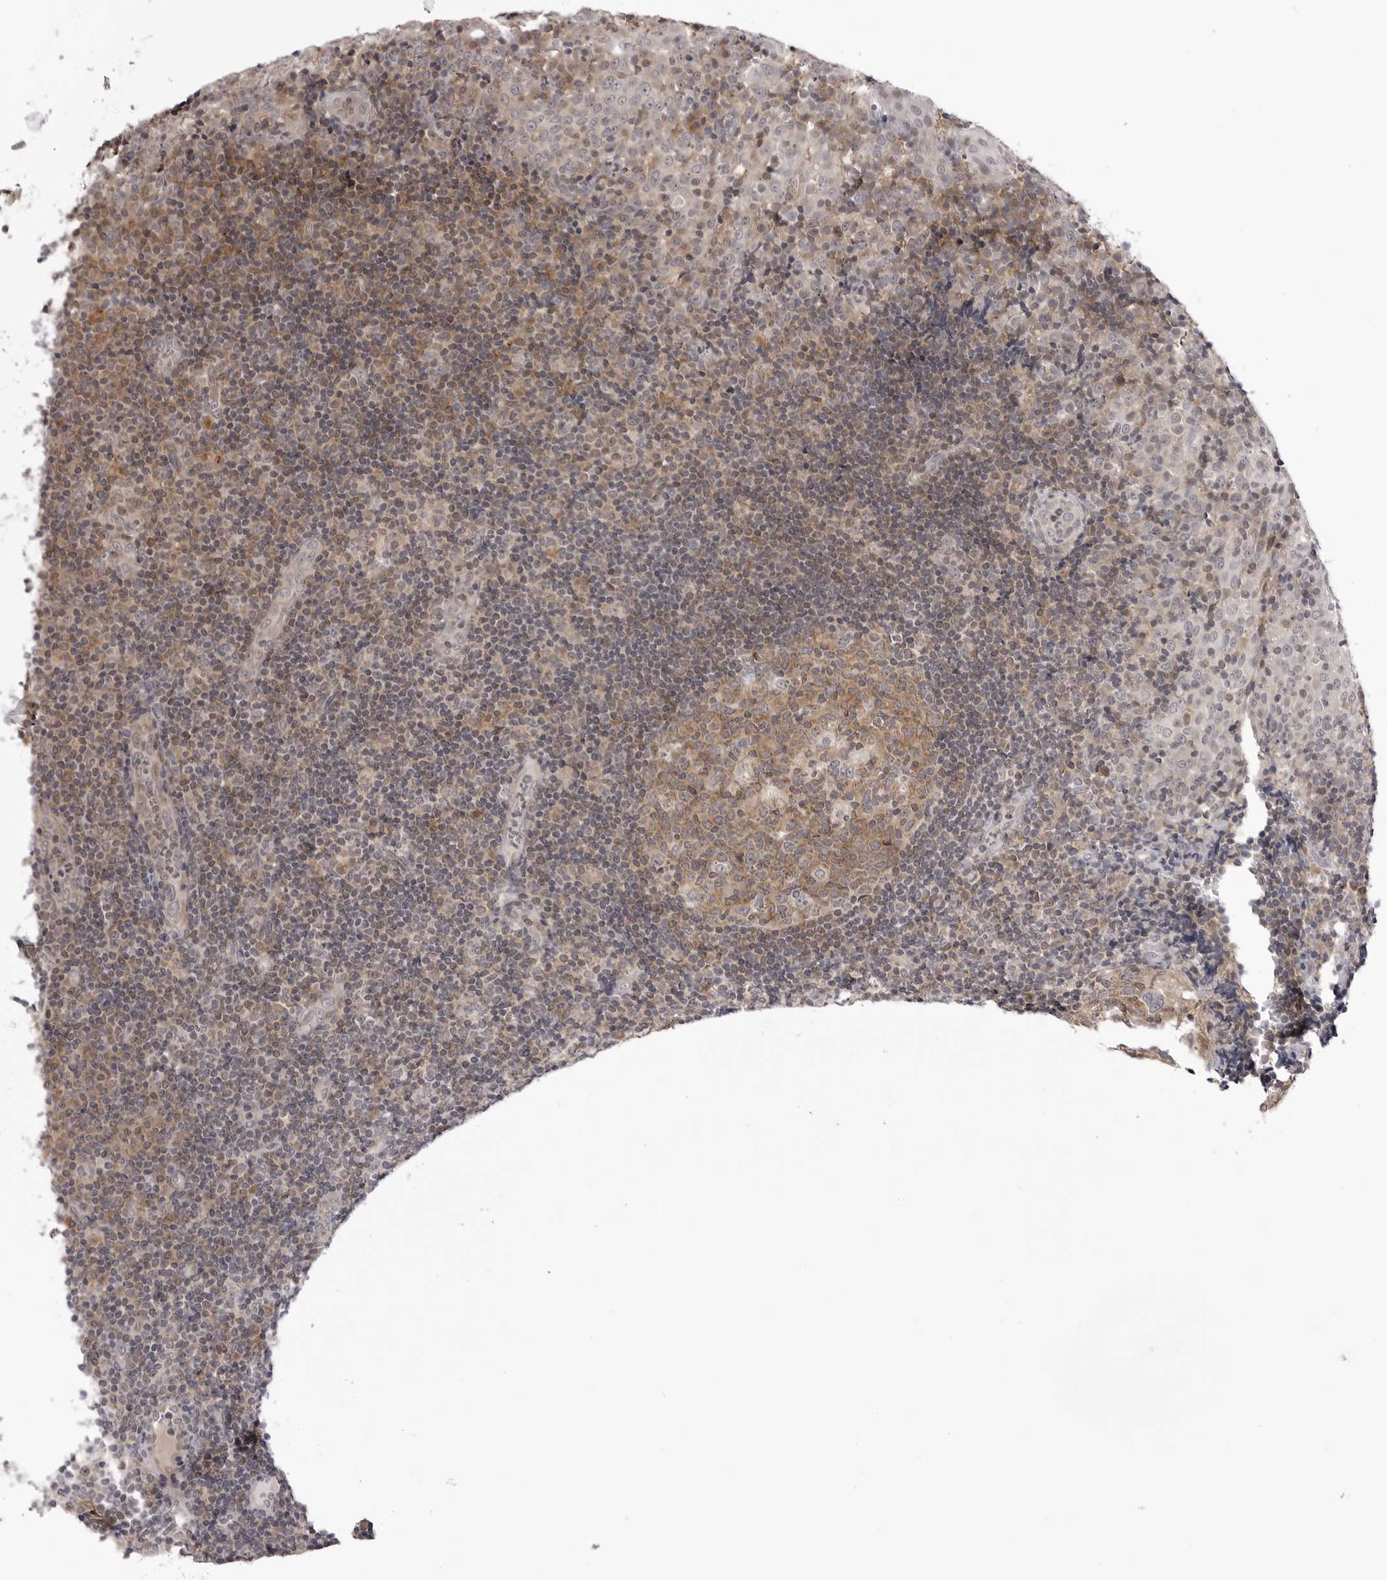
{"staining": {"intensity": "moderate", "quantity": ">75%", "location": "cytoplasmic/membranous"}, "tissue": "tonsil", "cell_type": "Germinal center cells", "image_type": "normal", "snomed": [{"axis": "morphology", "description": "Normal tissue, NOS"}, {"axis": "topography", "description": "Tonsil"}], "caption": "About >75% of germinal center cells in benign human tonsil display moderate cytoplasmic/membranous protein positivity as visualized by brown immunohistochemical staining.", "gene": "PTK2B", "patient": {"sex": "female", "age": 40}}